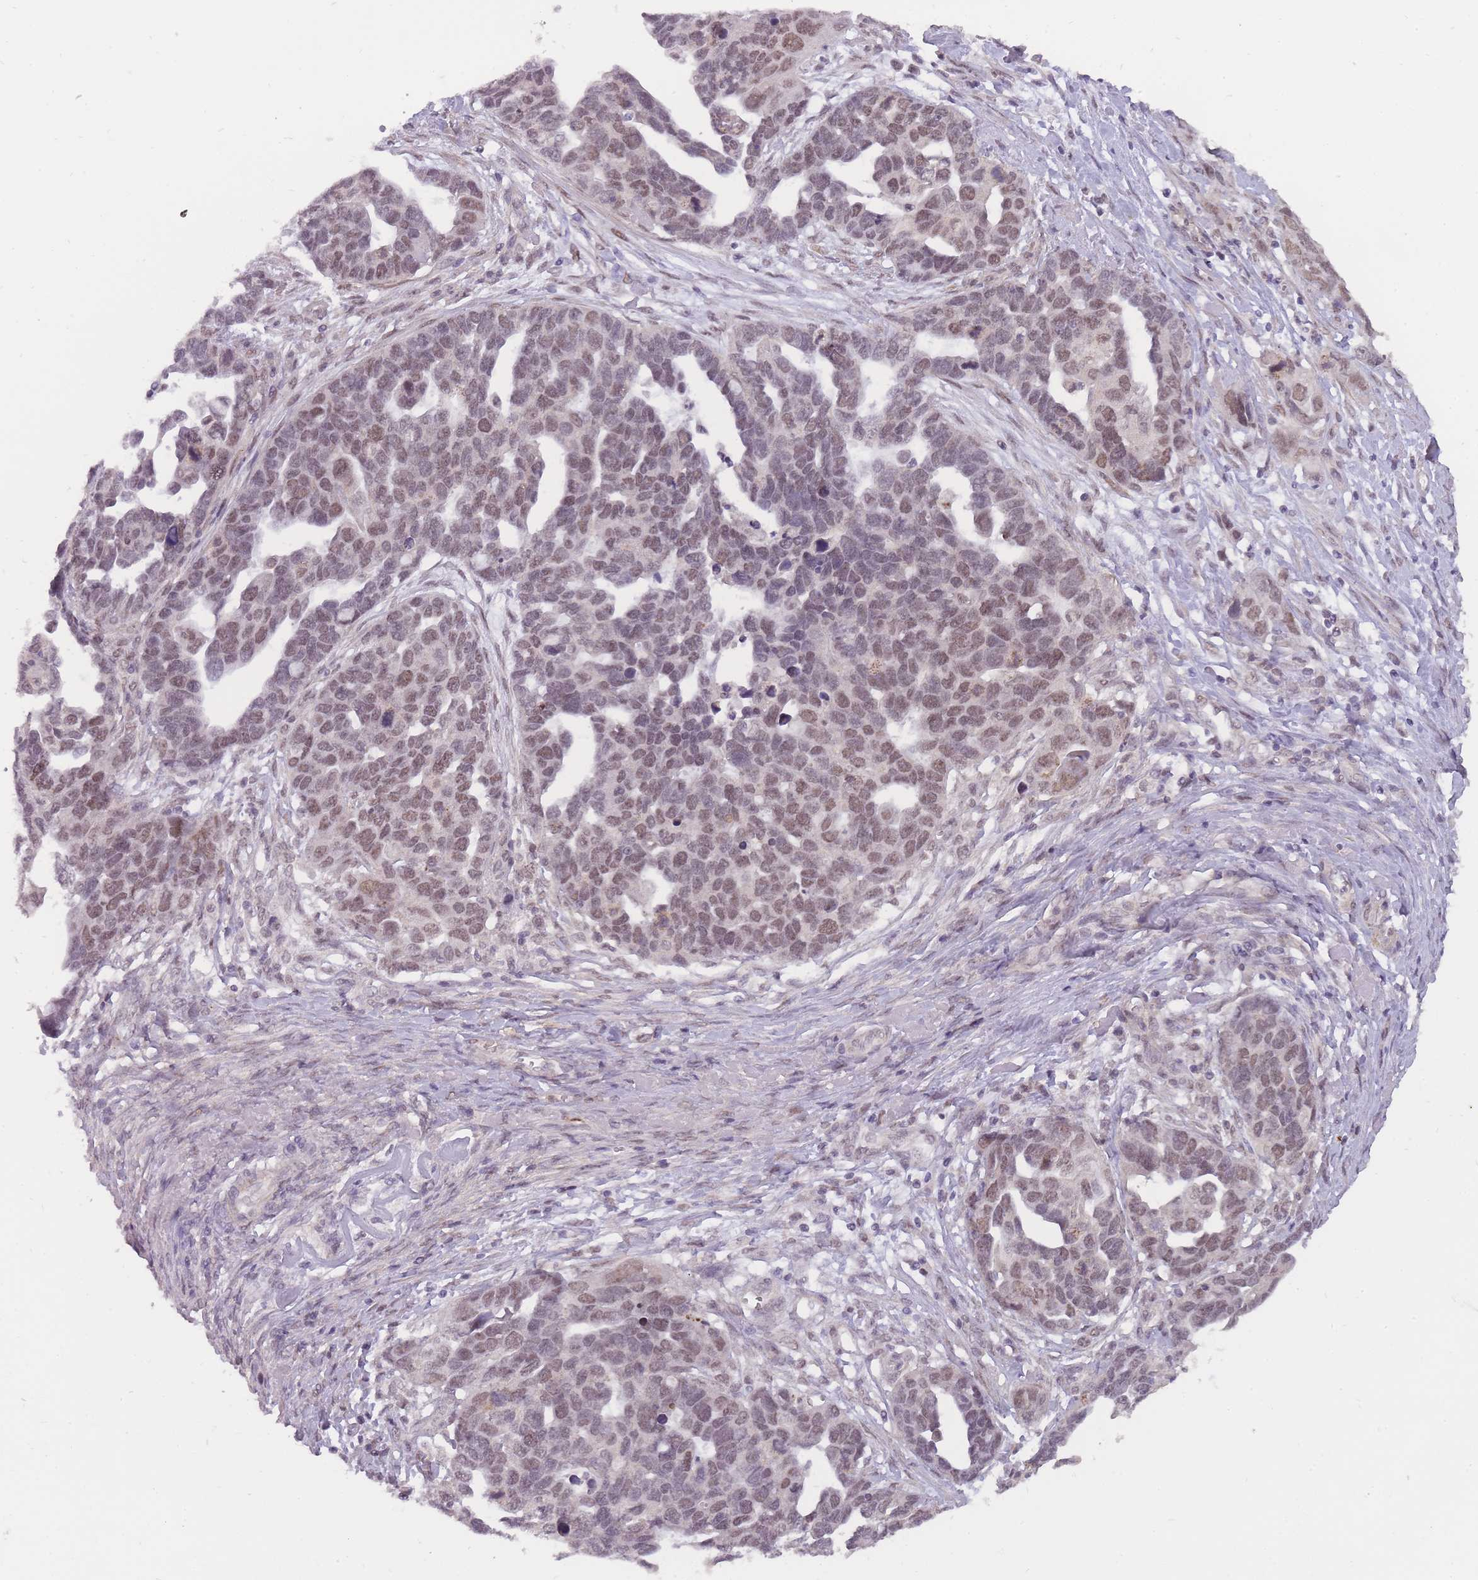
{"staining": {"intensity": "moderate", "quantity": "25%-75%", "location": "nuclear"}, "tissue": "ovarian cancer", "cell_type": "Tumor cells", "image_type": "cancer", "snomed": [{"axis": "morphology", "description": "Cystadenocarcinoma, serous, NOS"}, {"axis": "topography", "description": "Ovary"}], "caption": "Immunohistochemical staining of human ovarian cancer shows moderate nuclear protein positivity in about 25%-75% of tumor cells.", "gene": "TIGD1", "patient": {"sex": "female", "age": 54}}